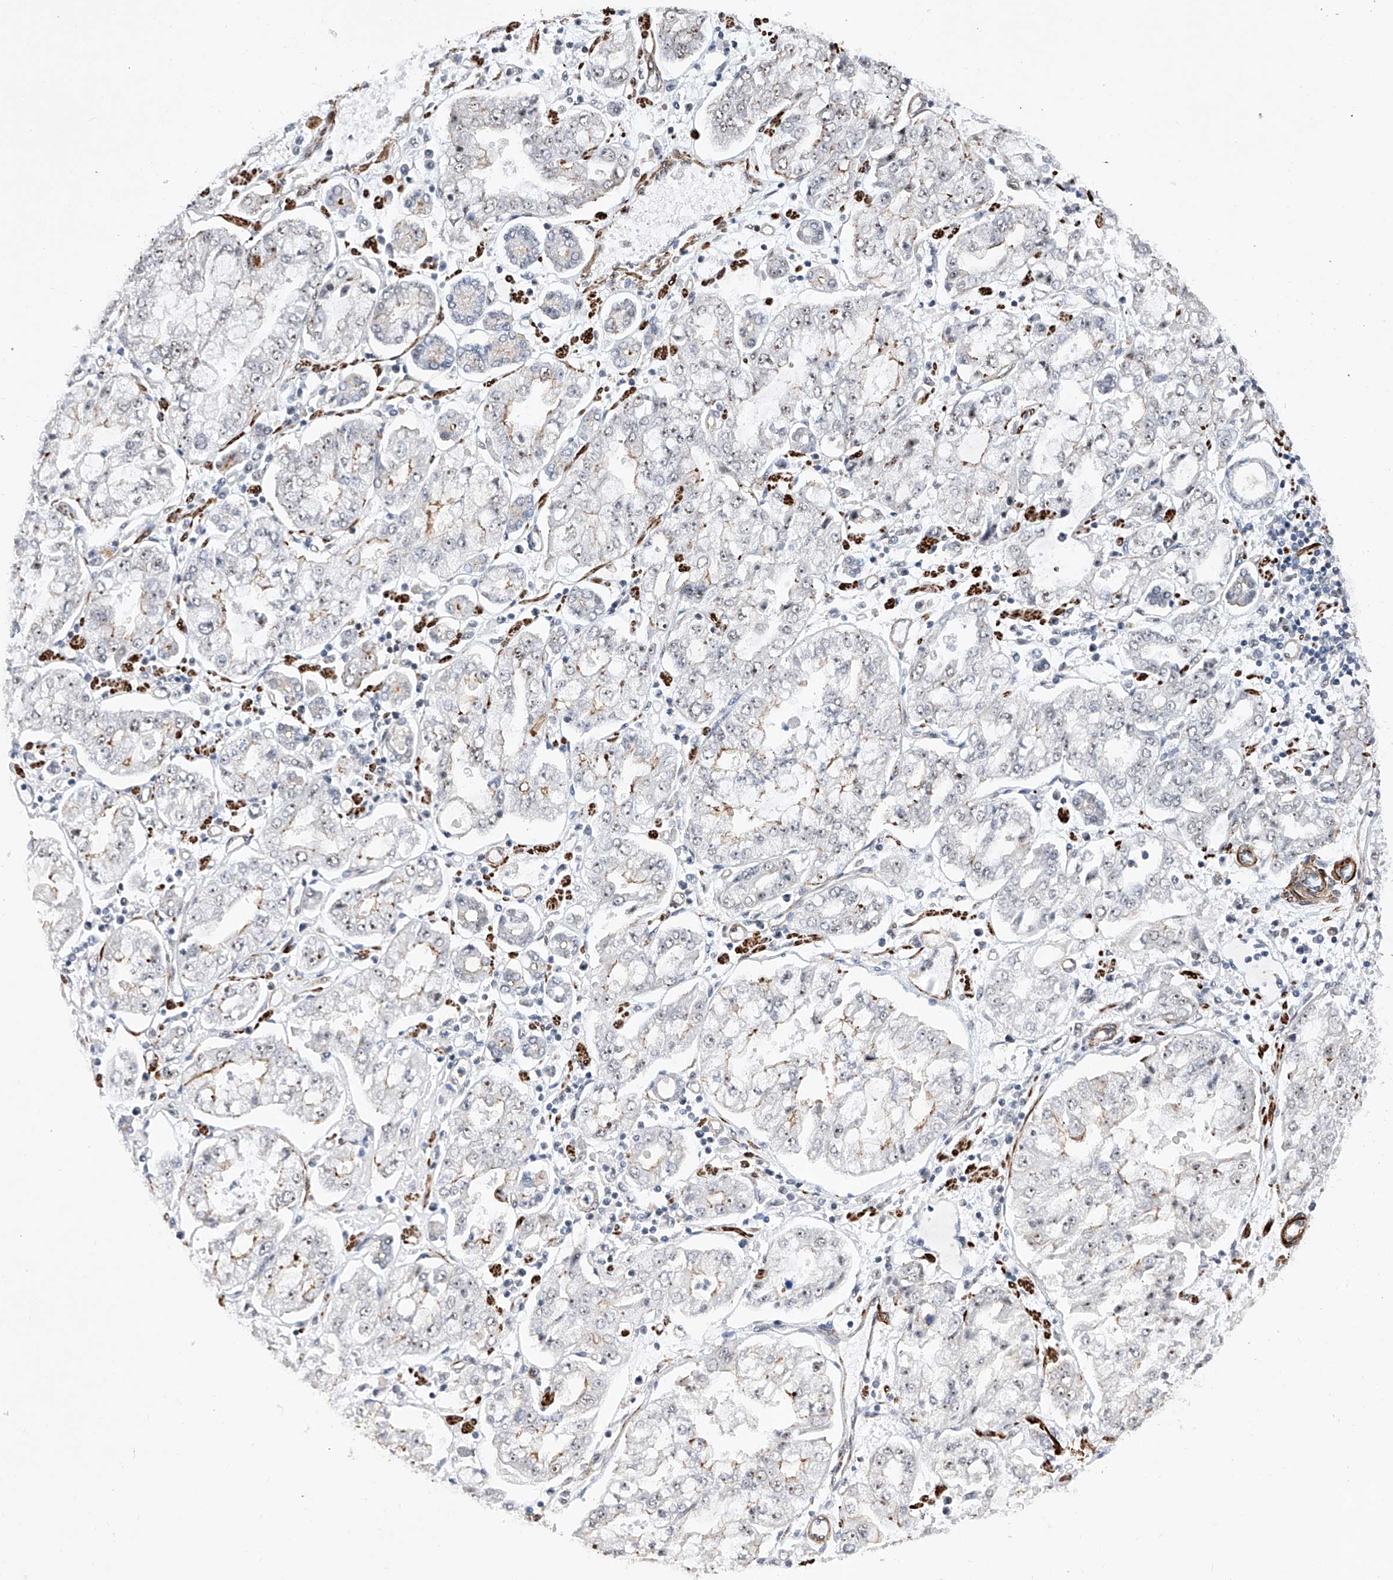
{"staining": {"intensity": "negative", "quantity": "none", "location": "none"}, "tissue": "stomach cancer", "cell_type": "Tumor cells", "image_type": "cancer", "snomed": [{"axis": "morphology", "description": "Adenocarcinoma, NOS"}, {"axis": "topography", "description": "Stomach"}], "caption": "The immunohistochemistry photomicrograph has no significant positivity in tumor cells of adenocarcinoma (stomach) tissue.", "gene": "NFATC4", "patient": {"sex": "male", "age": 76}}